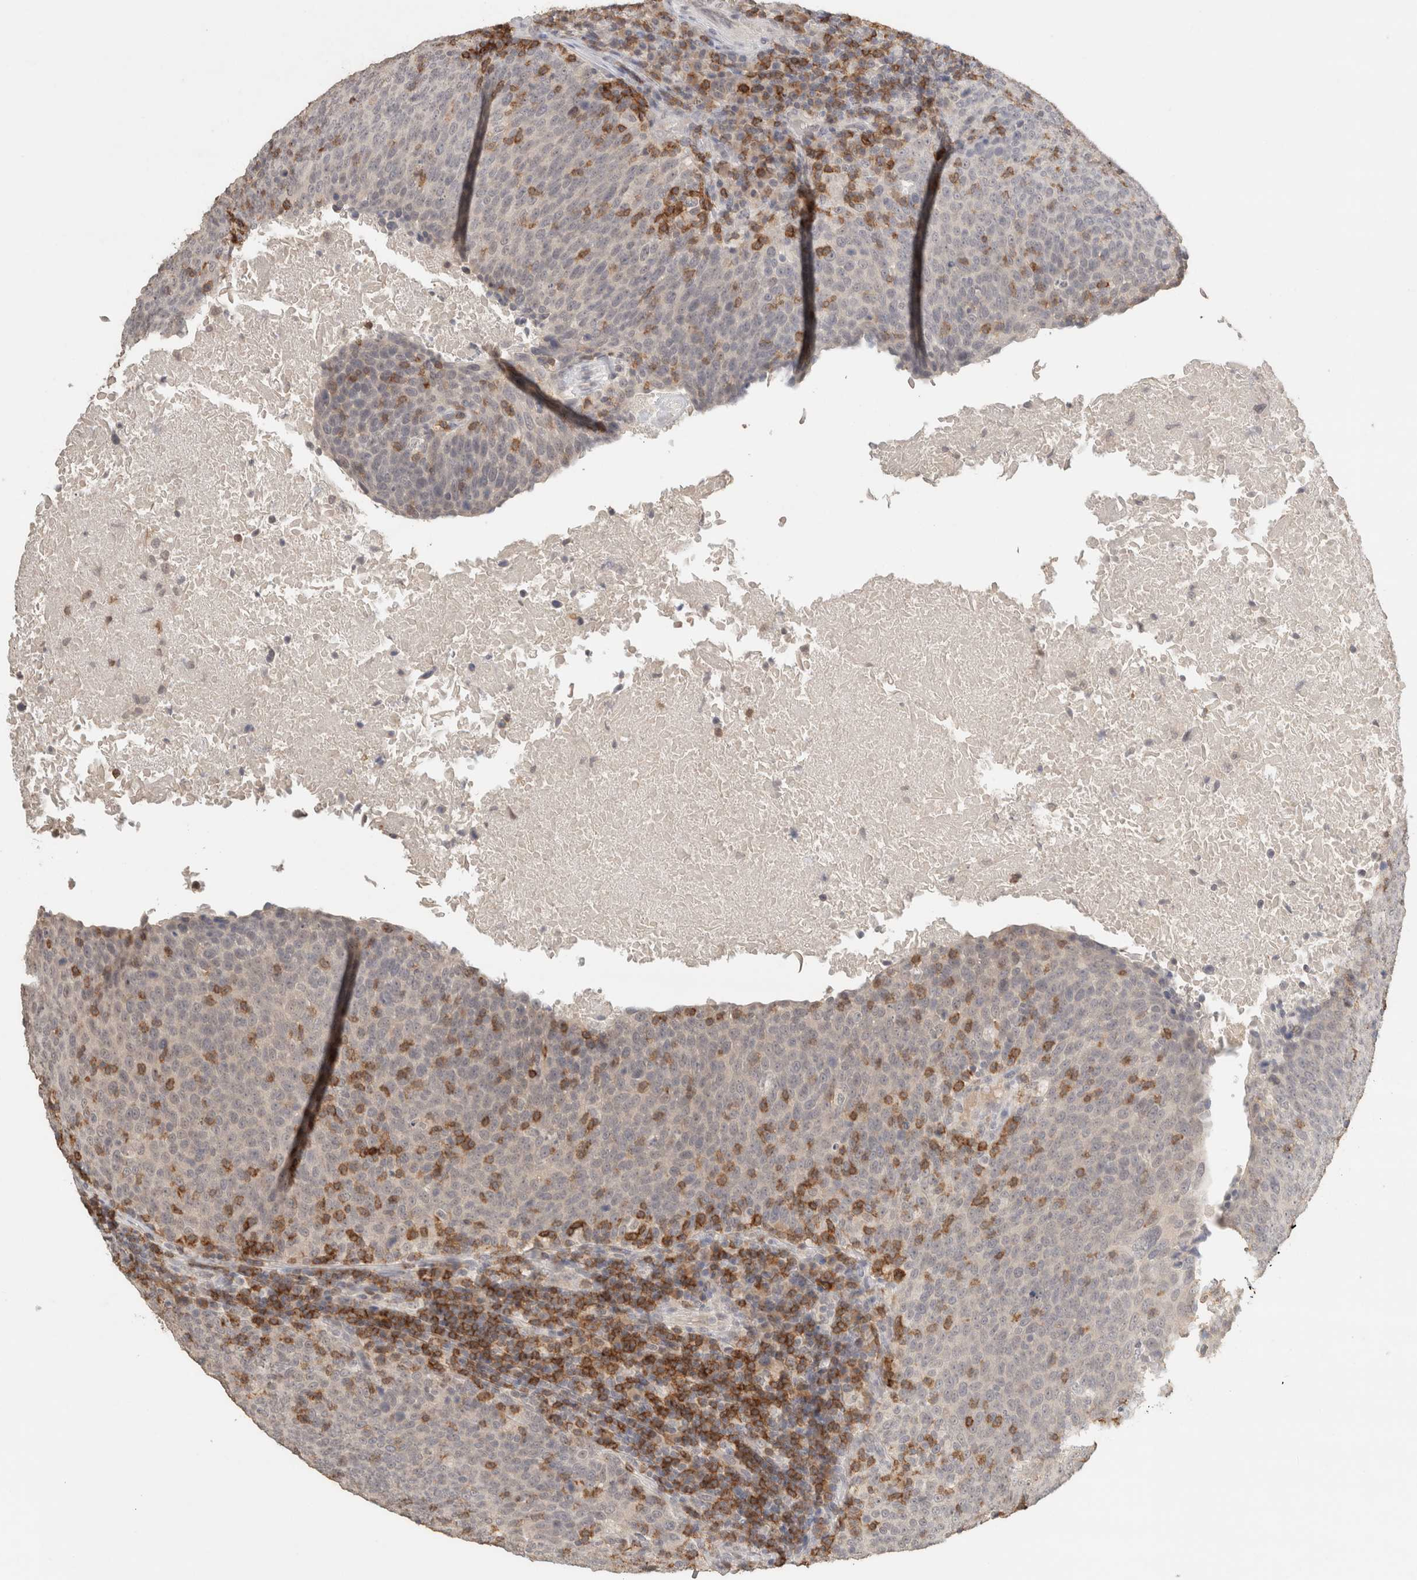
{"staining": {"intensity": "negative", "quantity": "none", "location": "none"}, "tissue": "head and neck cancer", "cell_type": "Tumor cells", "image_type": "cancer", "snomed": [{"axis": "morphology", "description": "Squamous cell carcinoma, NOS"}, {"axis": "morphology", "description": "Squamous cell carcinoma, metastatic, NOS"}, {"axis": "topography", "description": "Lymph node"}, {"axis": "topography", "description": "Head-Neck"}], "caption": "There is no significant expression in tumor cells of head and neck cancer.", "gene": "TRAT1", "patient": {"sex": "male", "age": 62}}